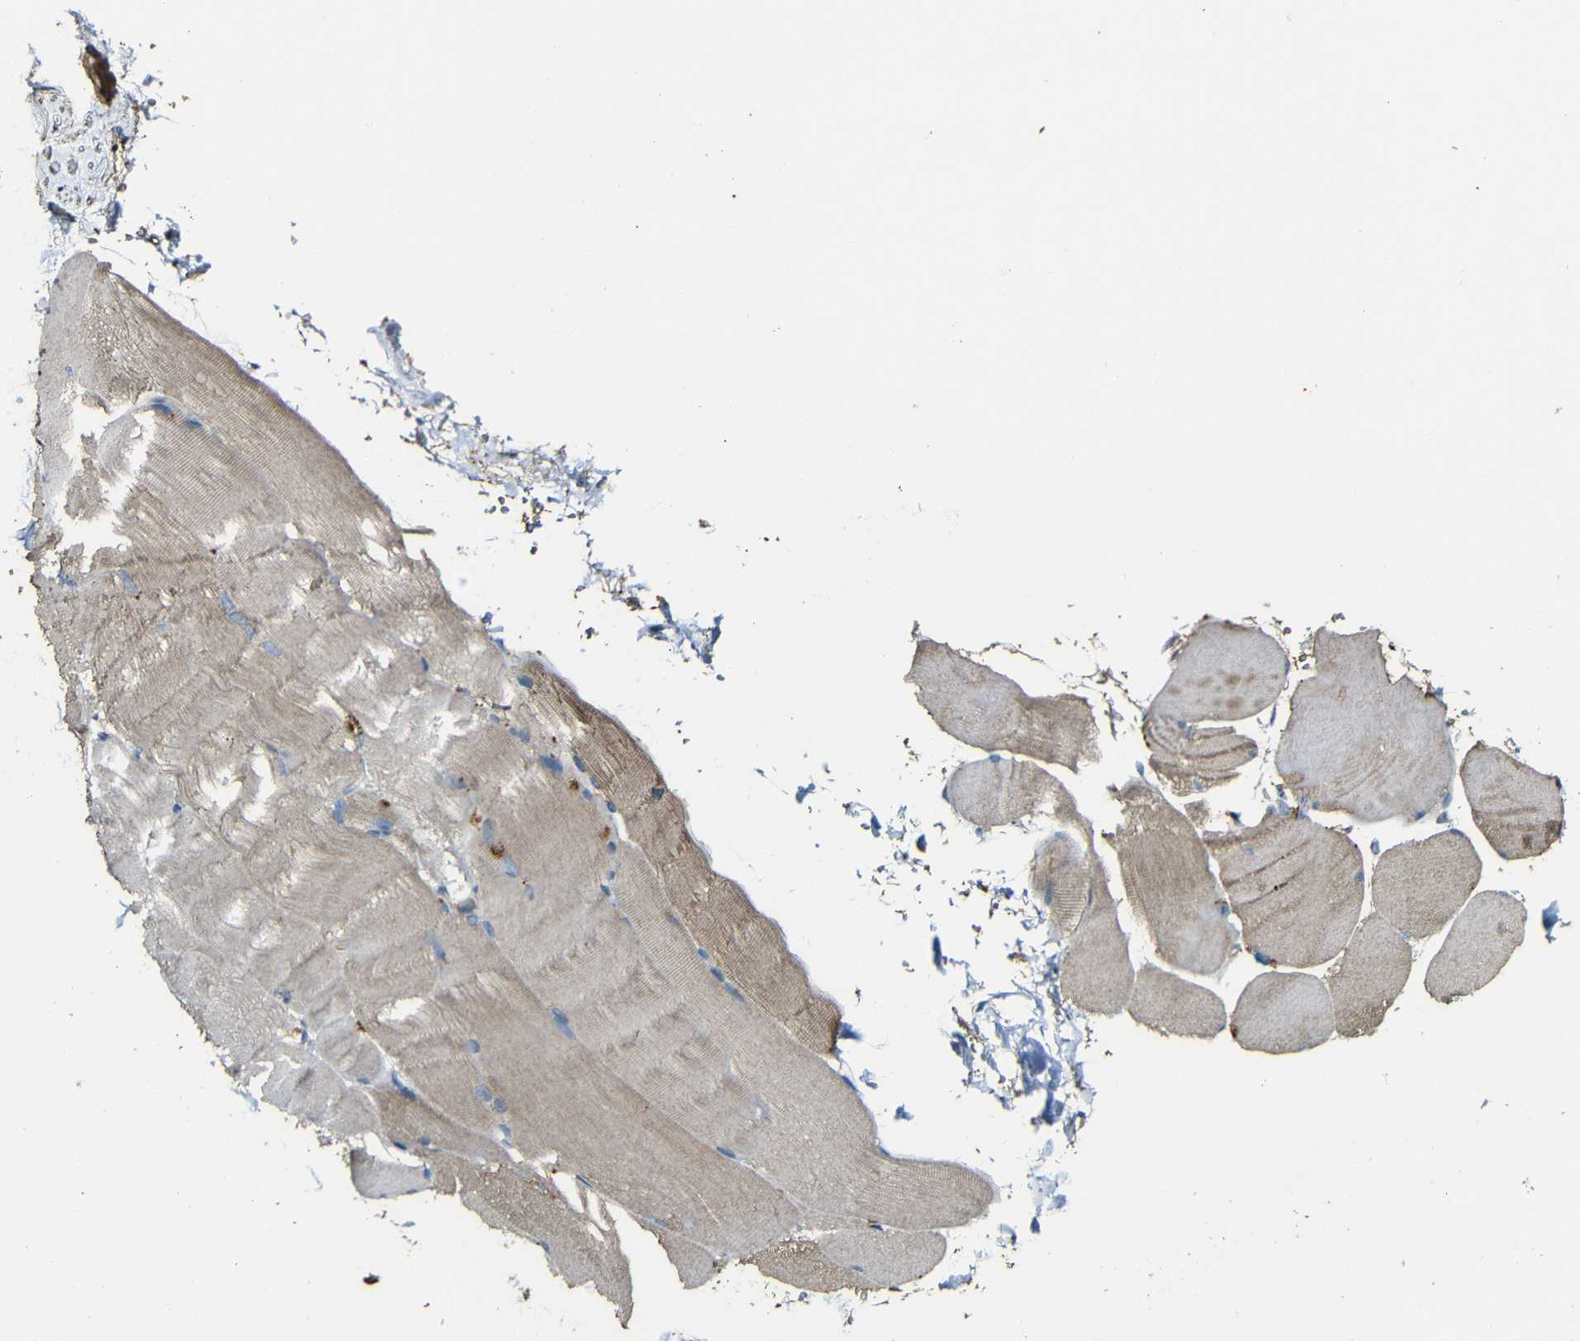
{"staining": {"intensity": "weak", "quantity": ">75%", "location": "cytoplasmic/membranous"}, "tissue": "skeletal muscle", "cell_type": "Myocytes", "image_type": "normal", "snomed": [{"axis": "morphology", "description": "Normal tissue, NOS"}, {"axis": "topography", "description": "Skin"}, {"axis": "topography", "description": "Skeletal muscle"}], "caption": "The image reveals a brown stain indicating the presence of a protein in the cytoplasmic/membranous of myocytes in skeletal muscle.", "gene": "CASP8", "patient": {"sex": "male", "age": 83}}